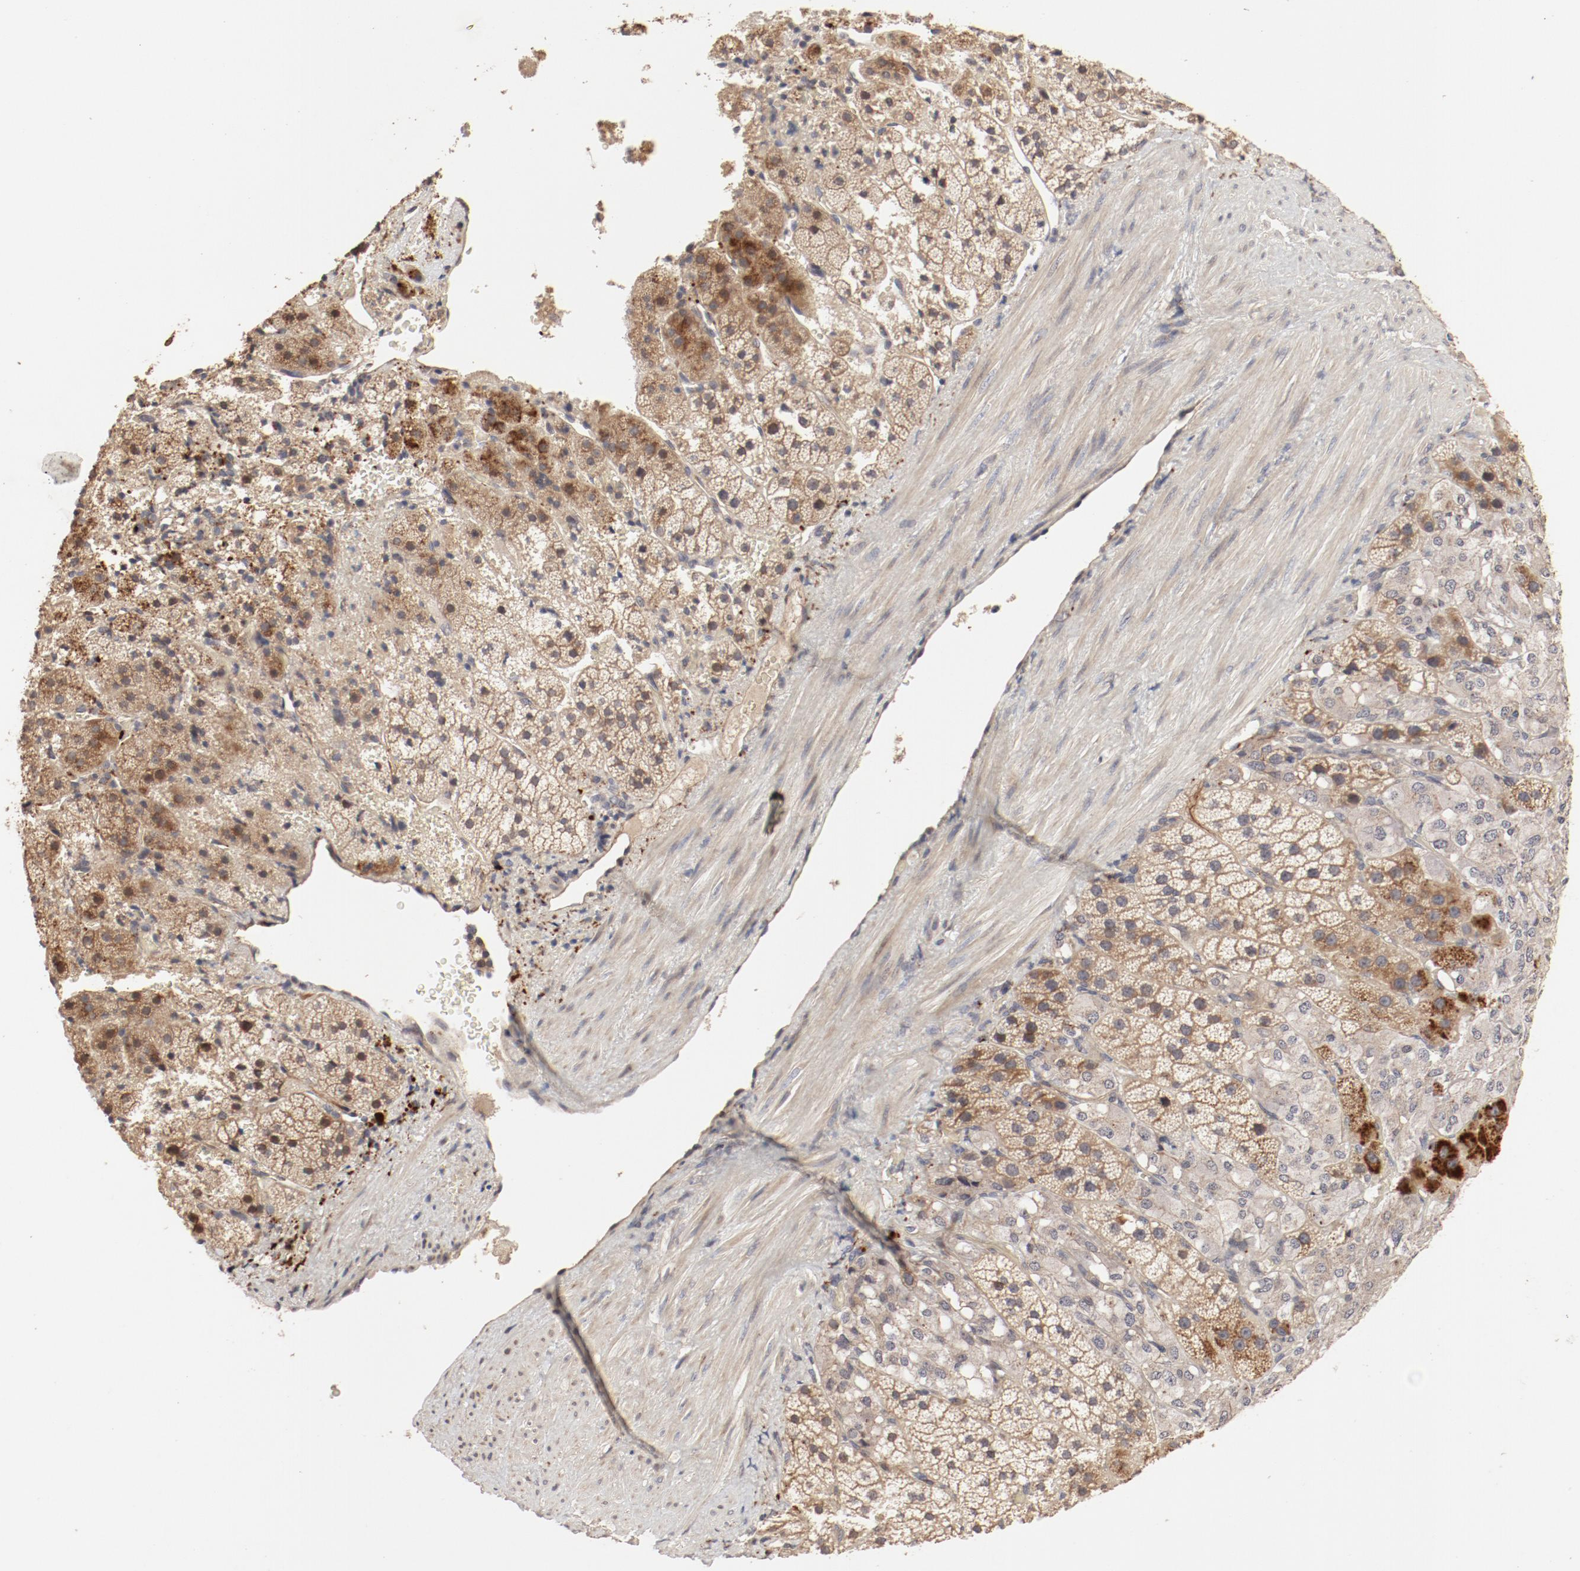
{"staining": {"intensity": "moderate", "quantity": ">75%", "location": "cytoplasmic/membranous,nuclear"}, "tissue": "adrenal gland", "cell_type": "Glandular cells", "image_type": "normal", "snomed": [{"axis": "morphology", "description": "Normal tissue, NOS"}, {"axis": "topography", "description": "Adrenal gland"}], "caption": "High-power microscopy captured an IHC histopathology image of unremarkable adrenal gland, revealing moderate cytoplasmic/membranous,nuclear positivity in about >75% of glandular cells. (brown staining indicates protein expression, while blue staining denotes nuclei).", "gene": "IL3RA", "patient": {"sex": "female", "age": 44}}